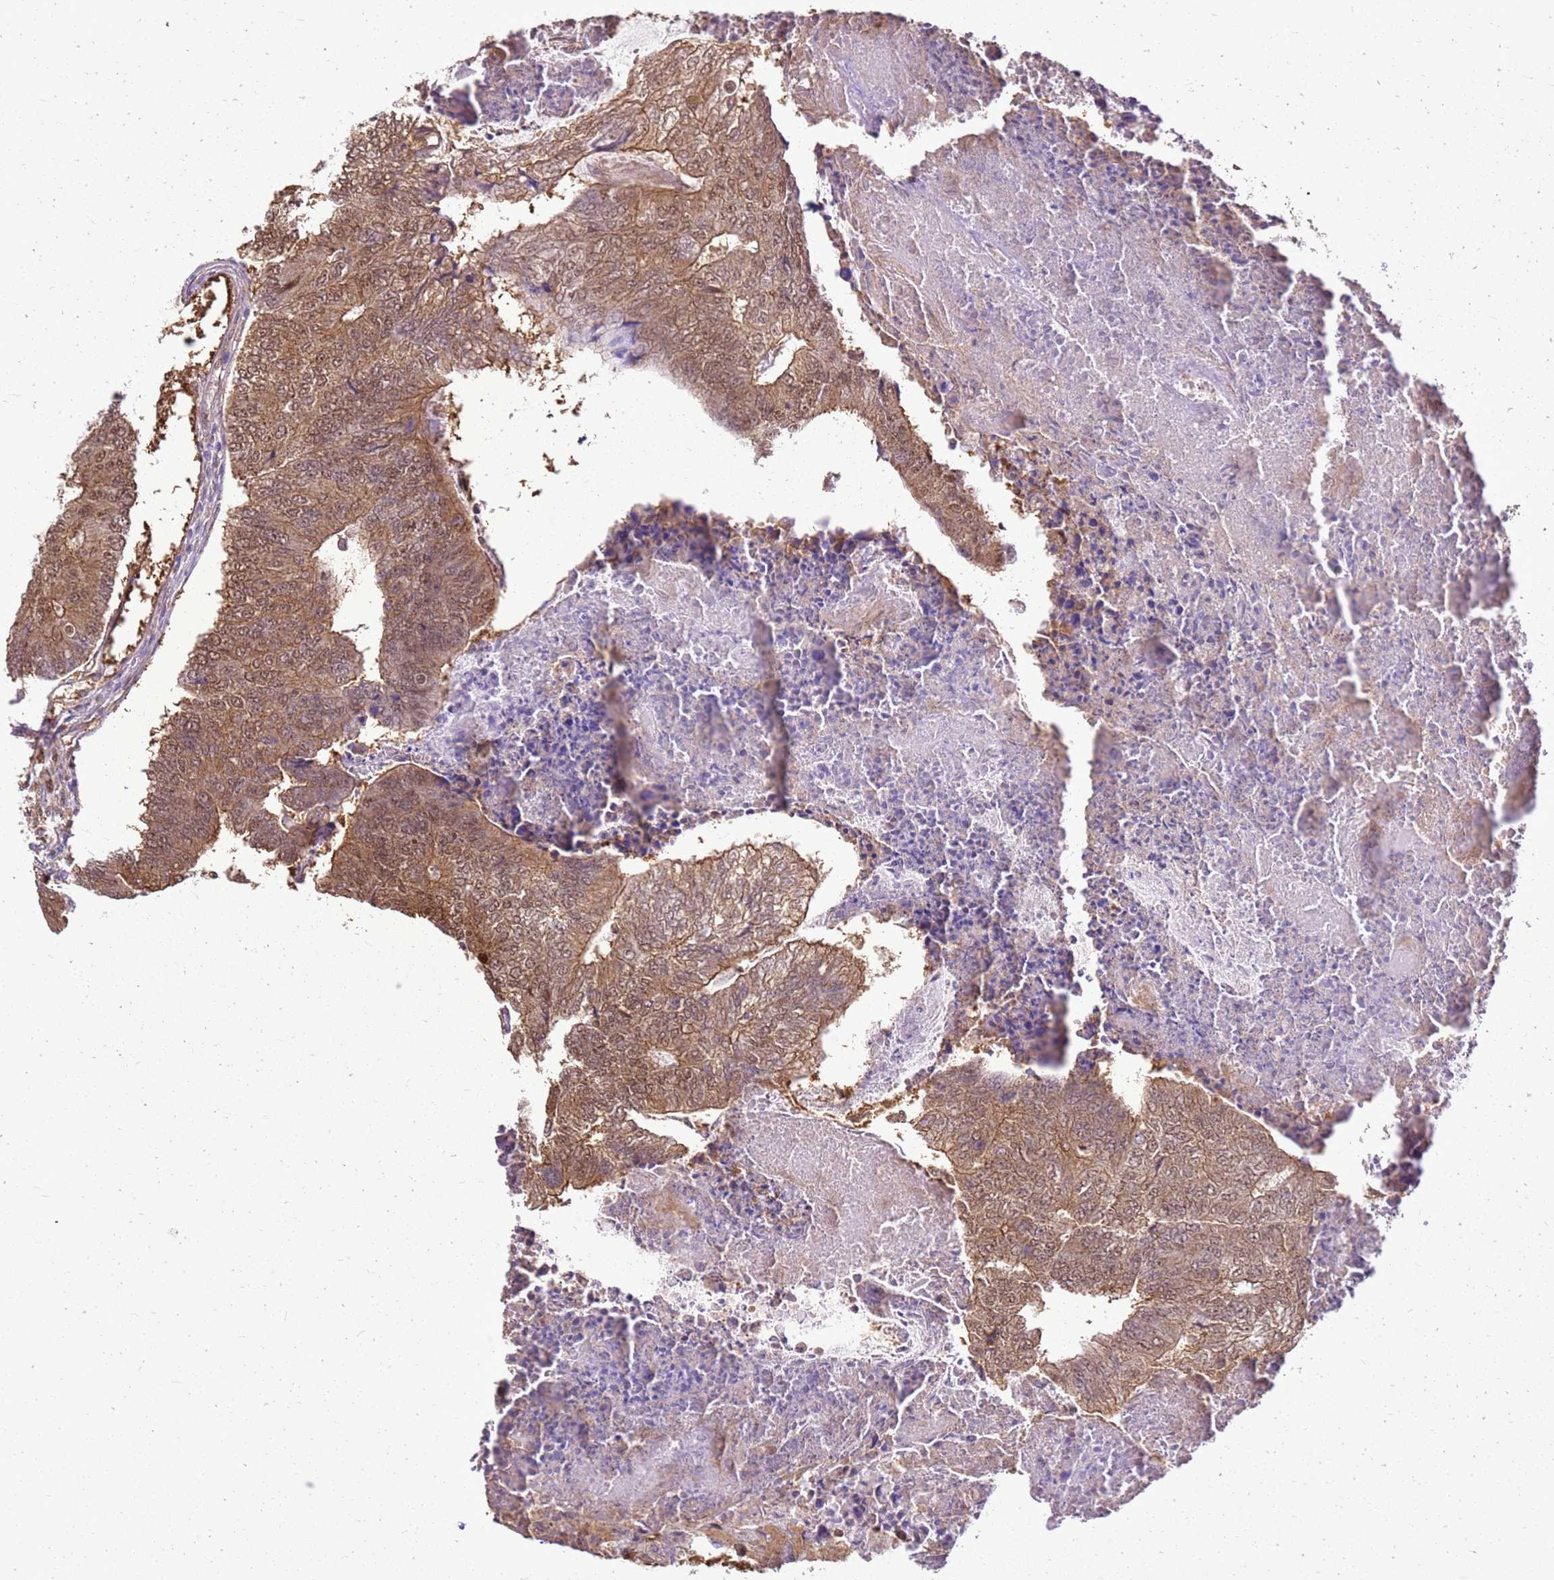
{"staining": {"intensity": "moderate", "quantity": ">75%", "location": "cytoplasmic/membranous,nuclear"}, "tissue": "colorectal cancer", "cell_type": "Tumor cells", "image_type": "cancer", "snomed": [{"axis": "morphology", "description": "Adenocarcinoma, NOS"}, {"axis": "topography", "description": "Colon"}], "caption": "An image of colorectal cancer (adenocarcinoma) stained for a protein reveals moderate cytoplasmic/membranous and nuclear brown staining in tumor cells. (DAB = brown stain, brightfield microscopy at high magnification).", "gene": "YWHAE", "patient": {"sex": "female", "age": 67}}